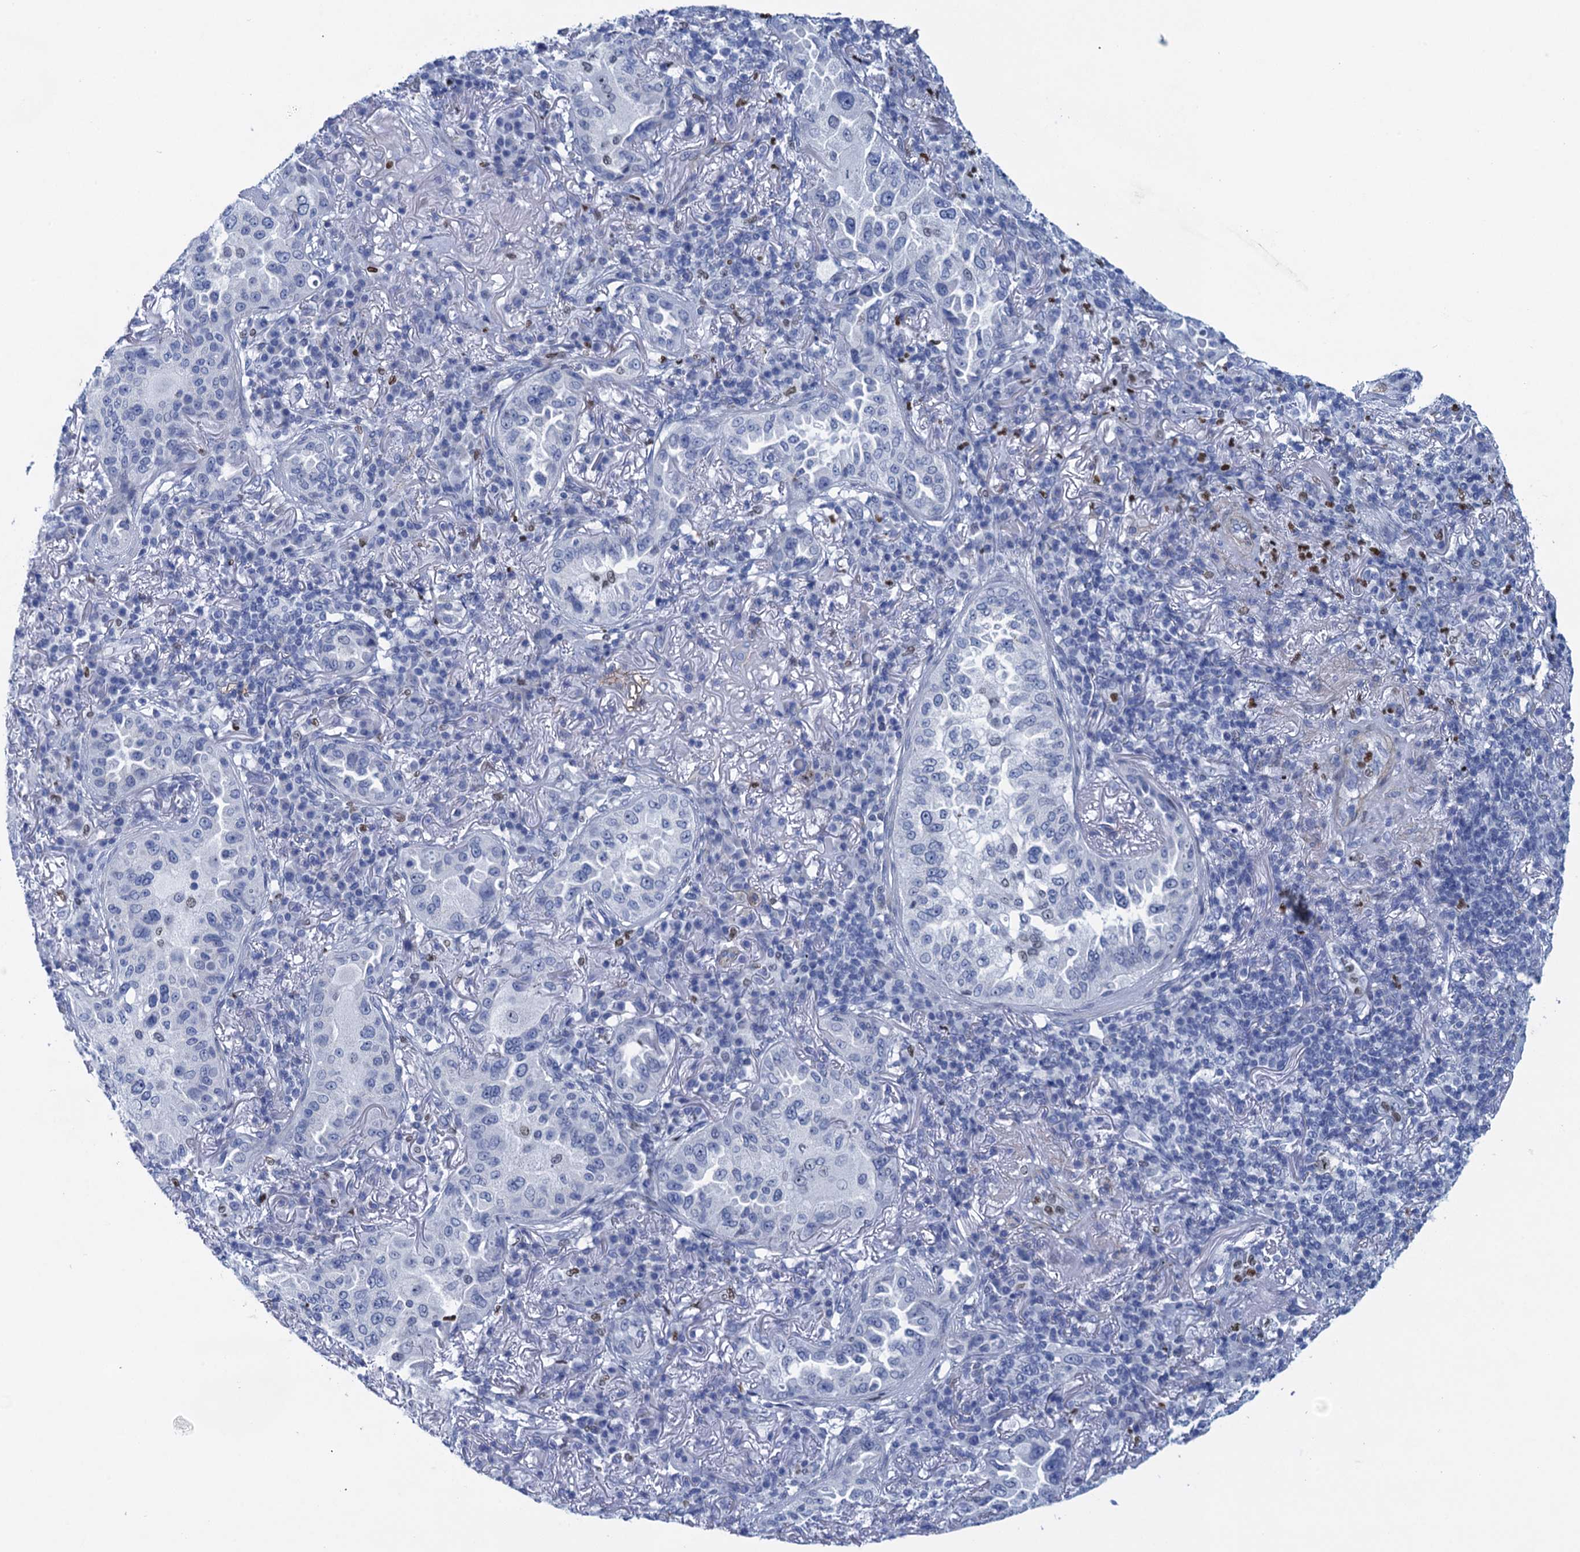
{"staining": {"intensity": "negative", "quantity": "none", "location": "none"}, "tissue": "lung cancer", "cell_type": "Tumor cells", "image_type": "cancer", "snomed": [{"axis": "morphology", "description": "Adenocarcinoma, NOS"}, {"axis": "topography", "description": "Lung"}], "caption": "The immunohistochemistry (IHC) histopathology image has no significant positivity in tumor cells of lung cancer tissue. (IHC, brightfield microscopy, high magnification).", "gene": "RHCG", "patient": {"sex": "female", "age": 69}}